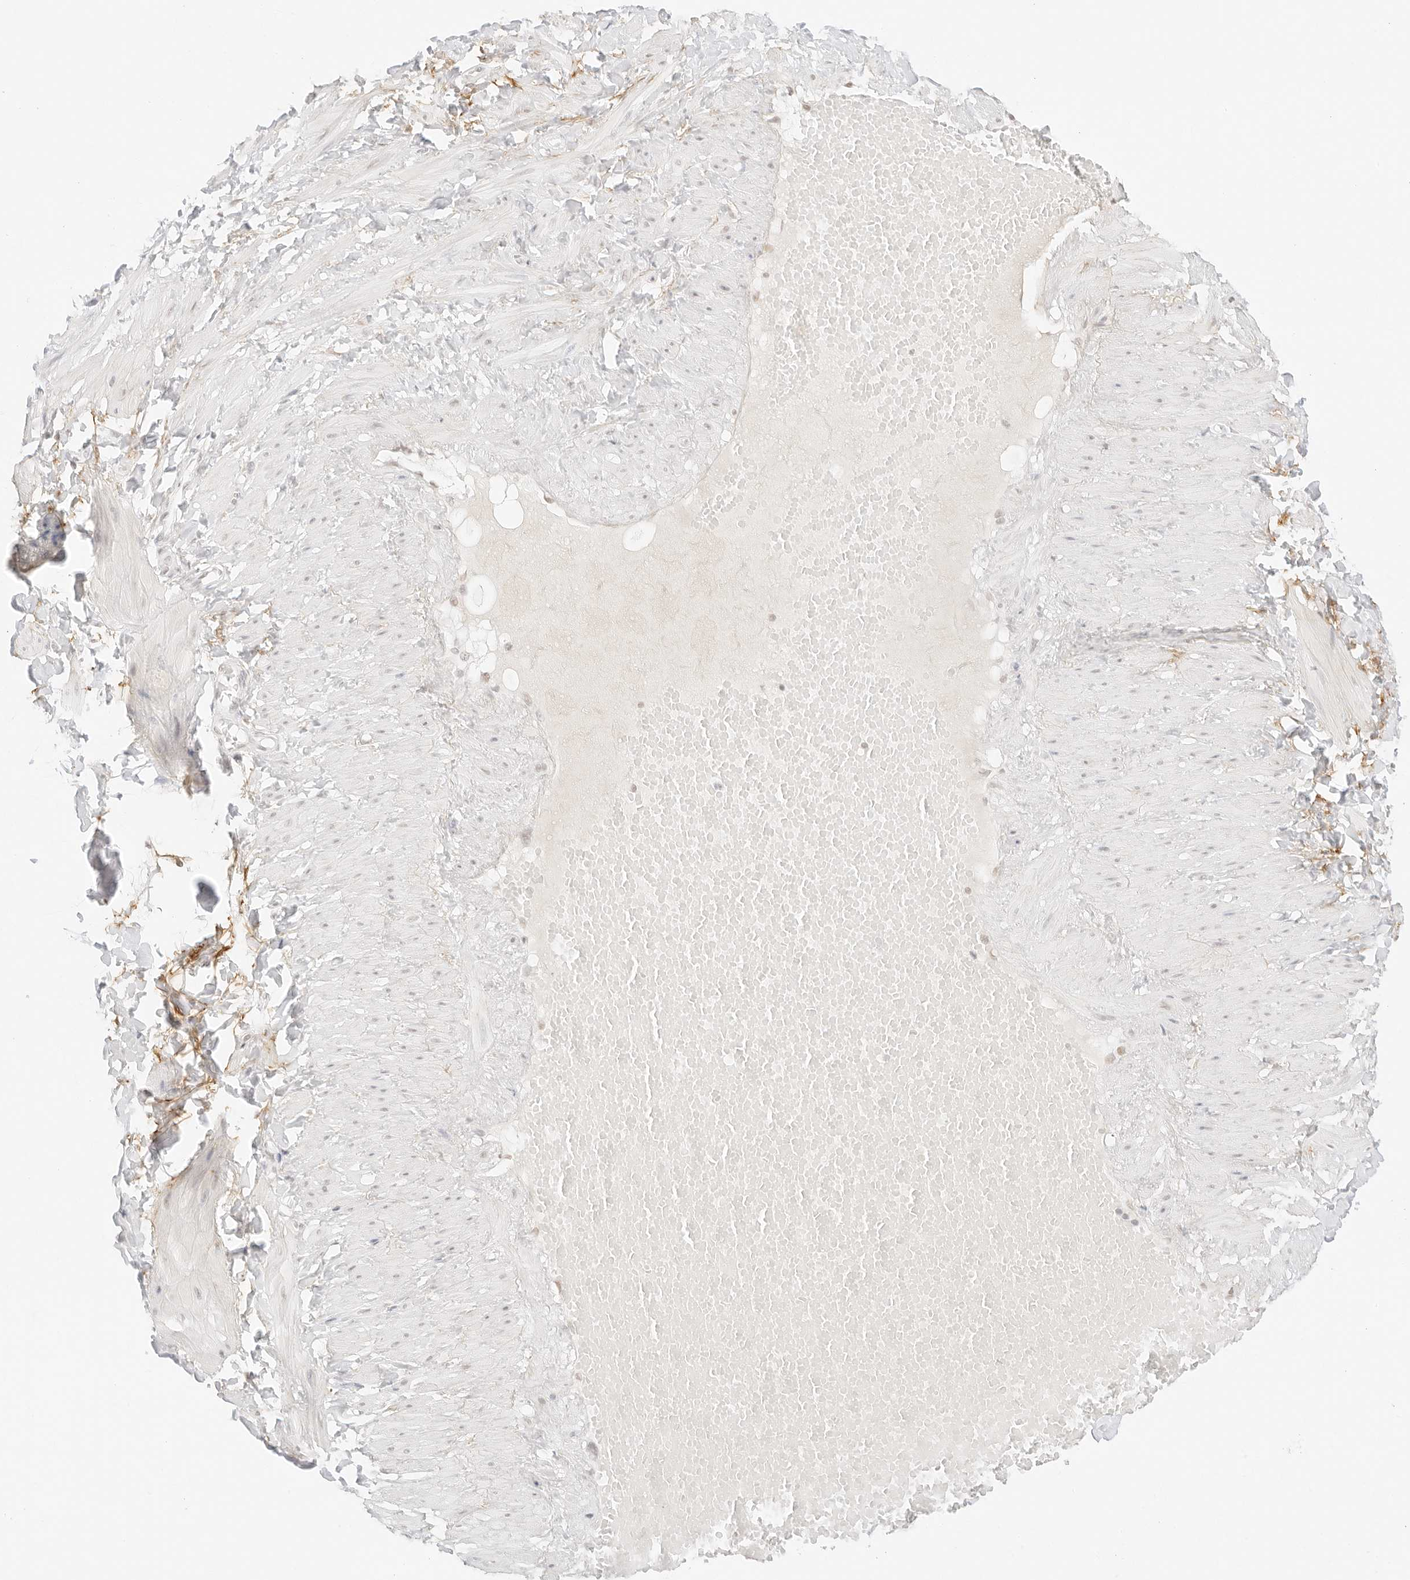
{"staining": {"intensity": "negative", "quantity": "none", "location": "none"}, "tissue": "adipose tissue", "cell_type": "Adipocytes", "image_type": "normal", "snomed": [{"axis": "morphology", "description": "Normal tissue, NOS"}, {"axis": "topography", "description": "Adipose tissue"}, {"axis": "topography", "description": "Vascular tissue"}, {"axis": "topography", "description": "Peripheral nerve tissue"}], "caption": "High power microscopy micrograph of an immunohistochemistry (IHC) micrograph of unremarkable adipose tissue, revealing no significant positivity in adipocytes.", "gene": "FBLN5", "patient": {"sex": "male", "age": 25}}